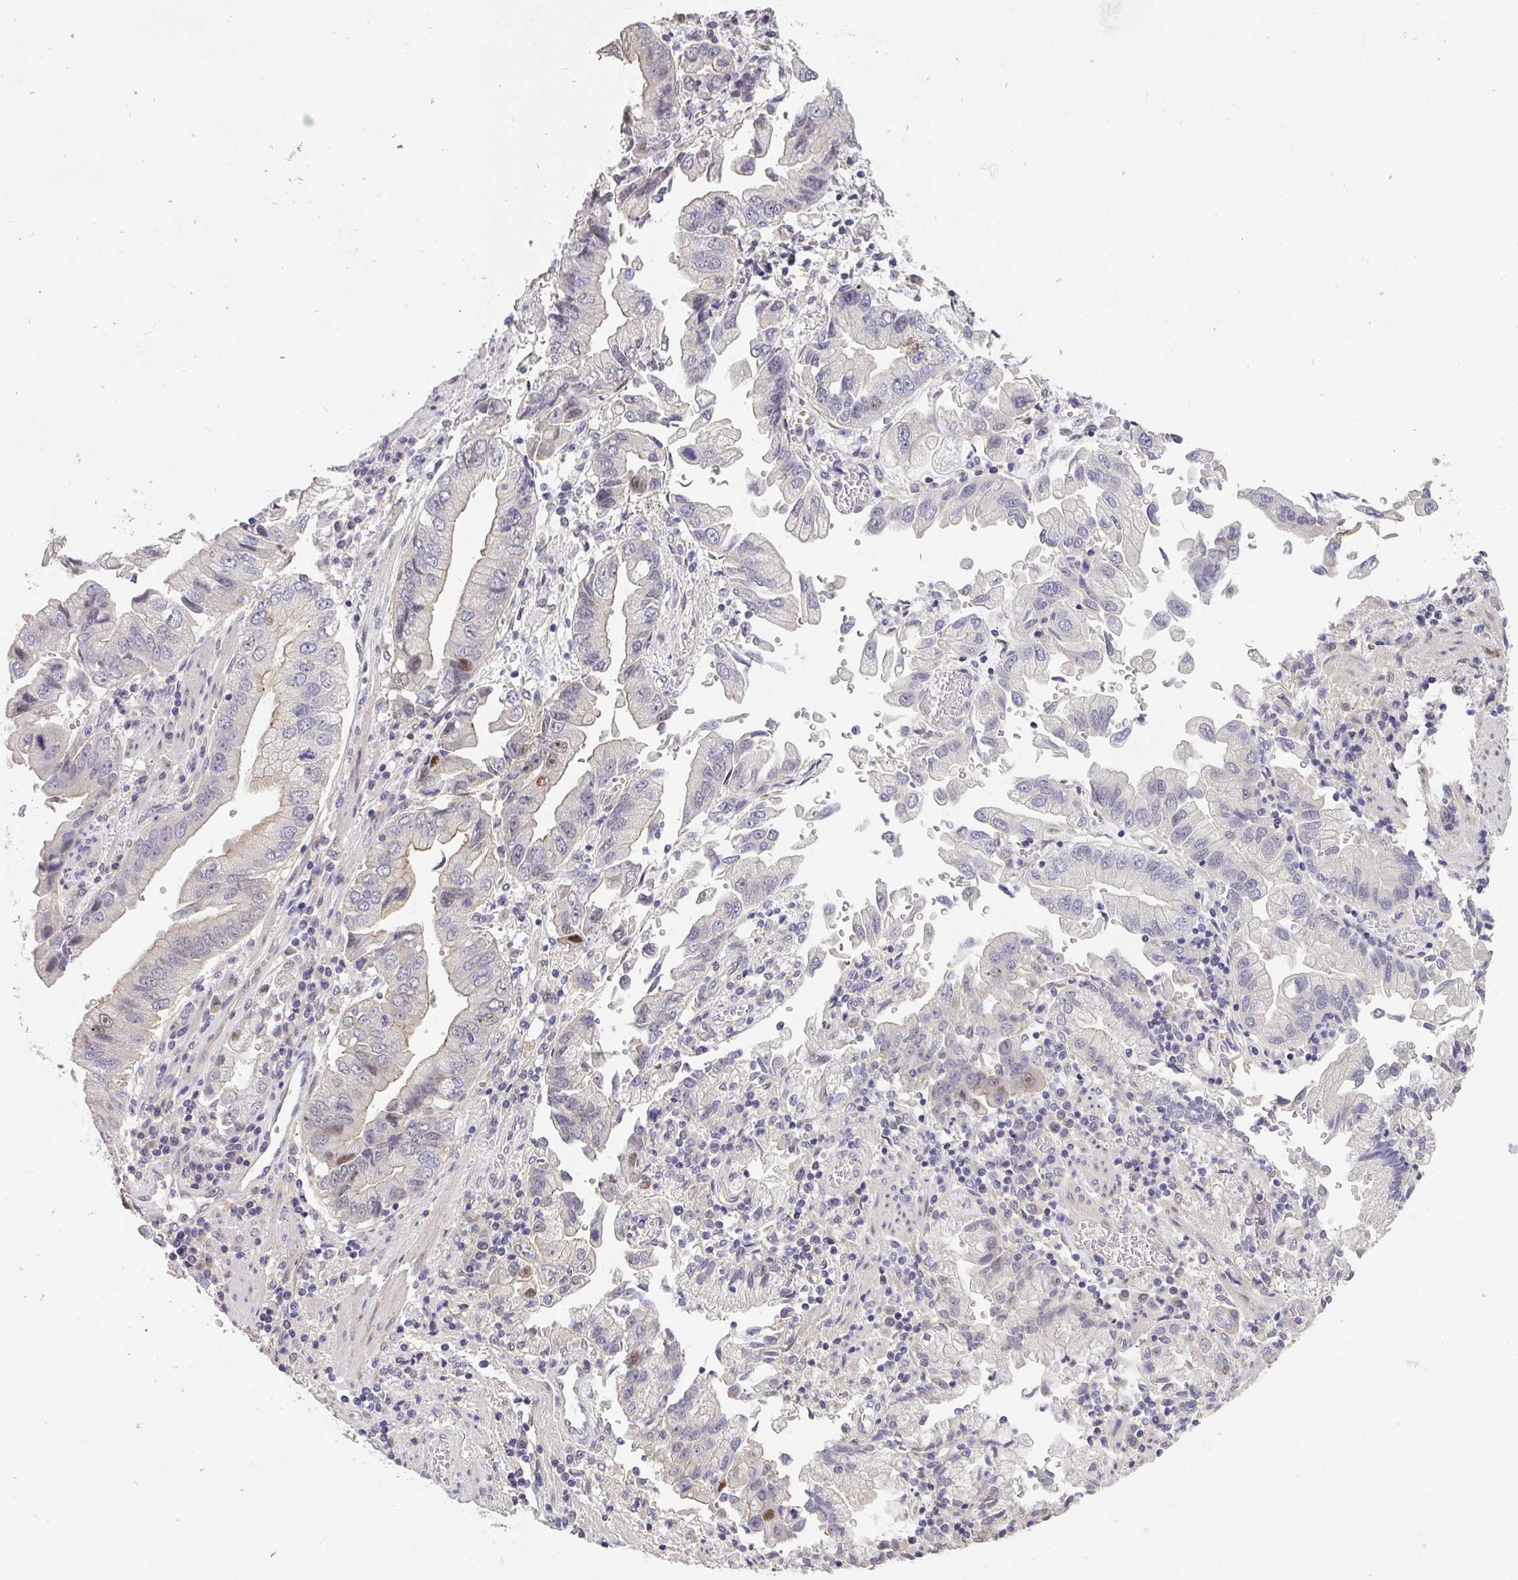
{"staining": {"intensity": "moderate", "quantity": "<25%", "location": "nuclear"}, "tissue": "stomach cancer", "cell_type": "Tumor cells", "image_type": "cancer", "snomed": [{"axis": "morphology", "description": "Adenocarcinoma, NOS"}, {"axis": "topography", "description": "Stomach"}], "caption": "DAB immunohistochemical staining of human adenocarcinoma (stomach) displays moderate nuclear protein staining in approximately <25% of tumor cells.", "gene": "C19orf54", "patient": {"sex": "male", "age": 62}}